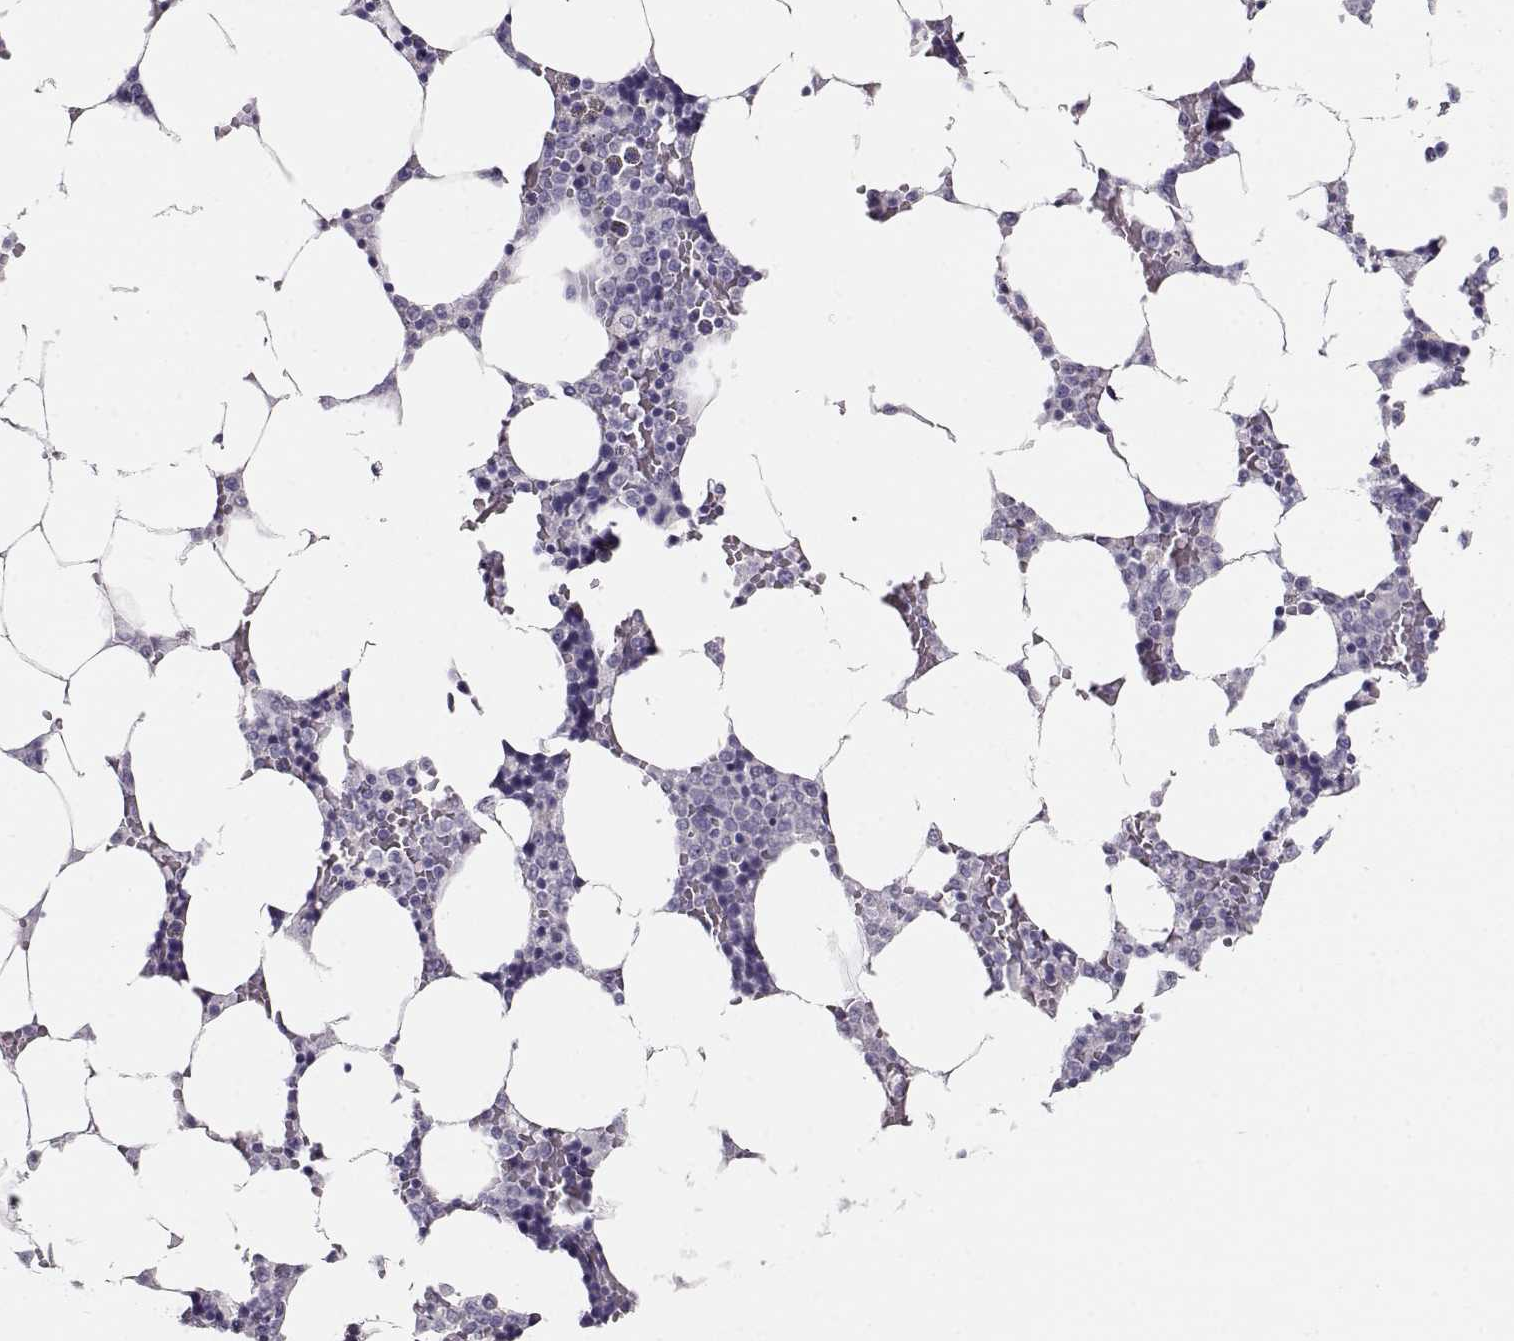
{"staining": {"intensity": "negative", "quantity": "none", "location": "none"}, "tissue": "bone marrow", "cell_type": "Hematopoietic cells", "image_type": "normal", "snomed": [{"axis": "morphology", "description": "Normal tissue, NOS"}, {"axis": "topography", "description": "Bone marrow"}], "caption": "This micrograph is of unremarkable bone marrow stained with immunohistochemistry (IHC) to label a protein in brown with the nuclei are counter-stained blue. There is no positivity in hematopoietic cells. Nuclei are stained in blue.", "gene": "RBM44", "patient": {"sex": "female", "age": 52}}